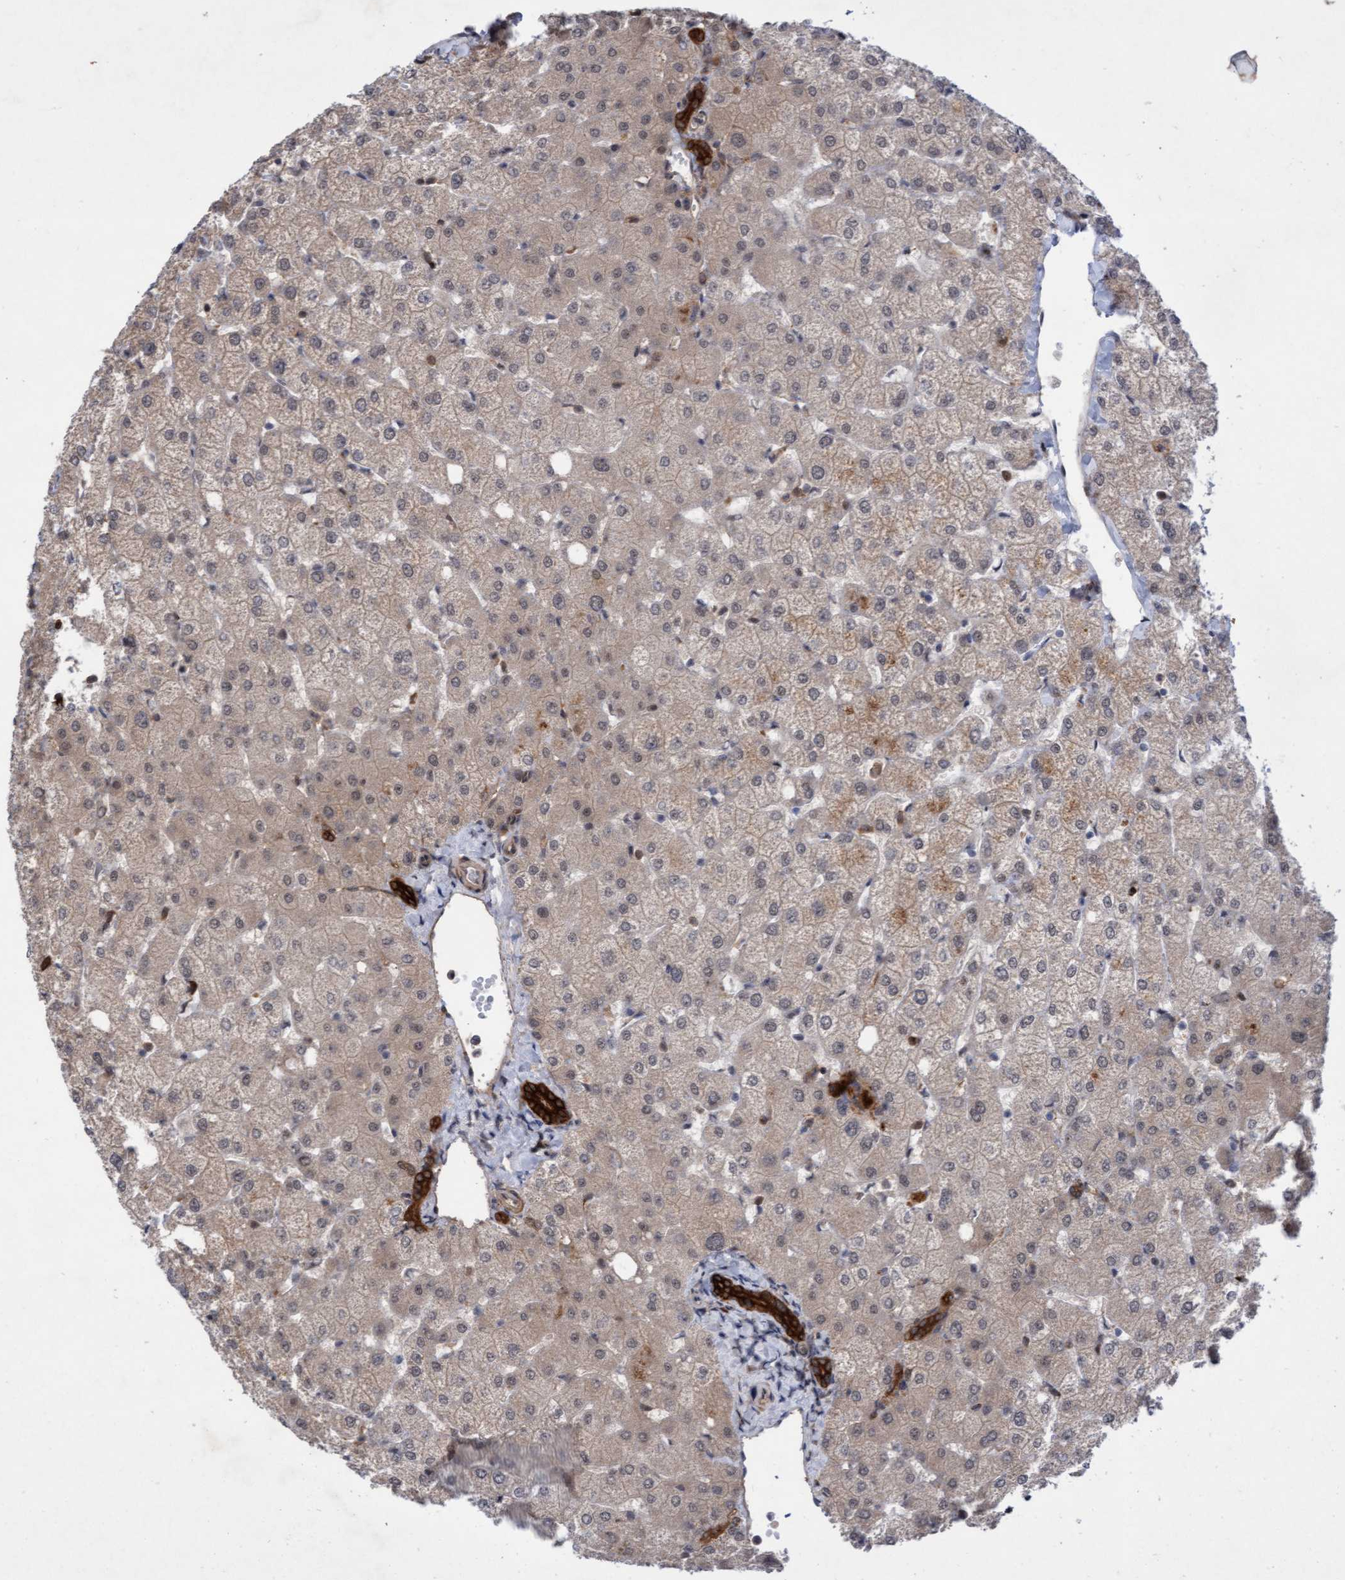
{"staining": {"intensity": "strong", "quantity": ">75%", "location": "cytoplasmic/membranous"}, "tissue": "liver", "cell_type": "Cholangiocytes", "image_type": "normal", "snomed": [{"axis": "morphology", "description": "Normal tissue, NOS"}, {"axis": "topography", "description": "Liver"}], "caption": "Protein analysis of normal liver displays strong cytoplasmic/membranous staining in approximately >75% of cholangiocytes.", "gene": "RAP1GAP2", "patient": {"sex": "female", "age": 54}}